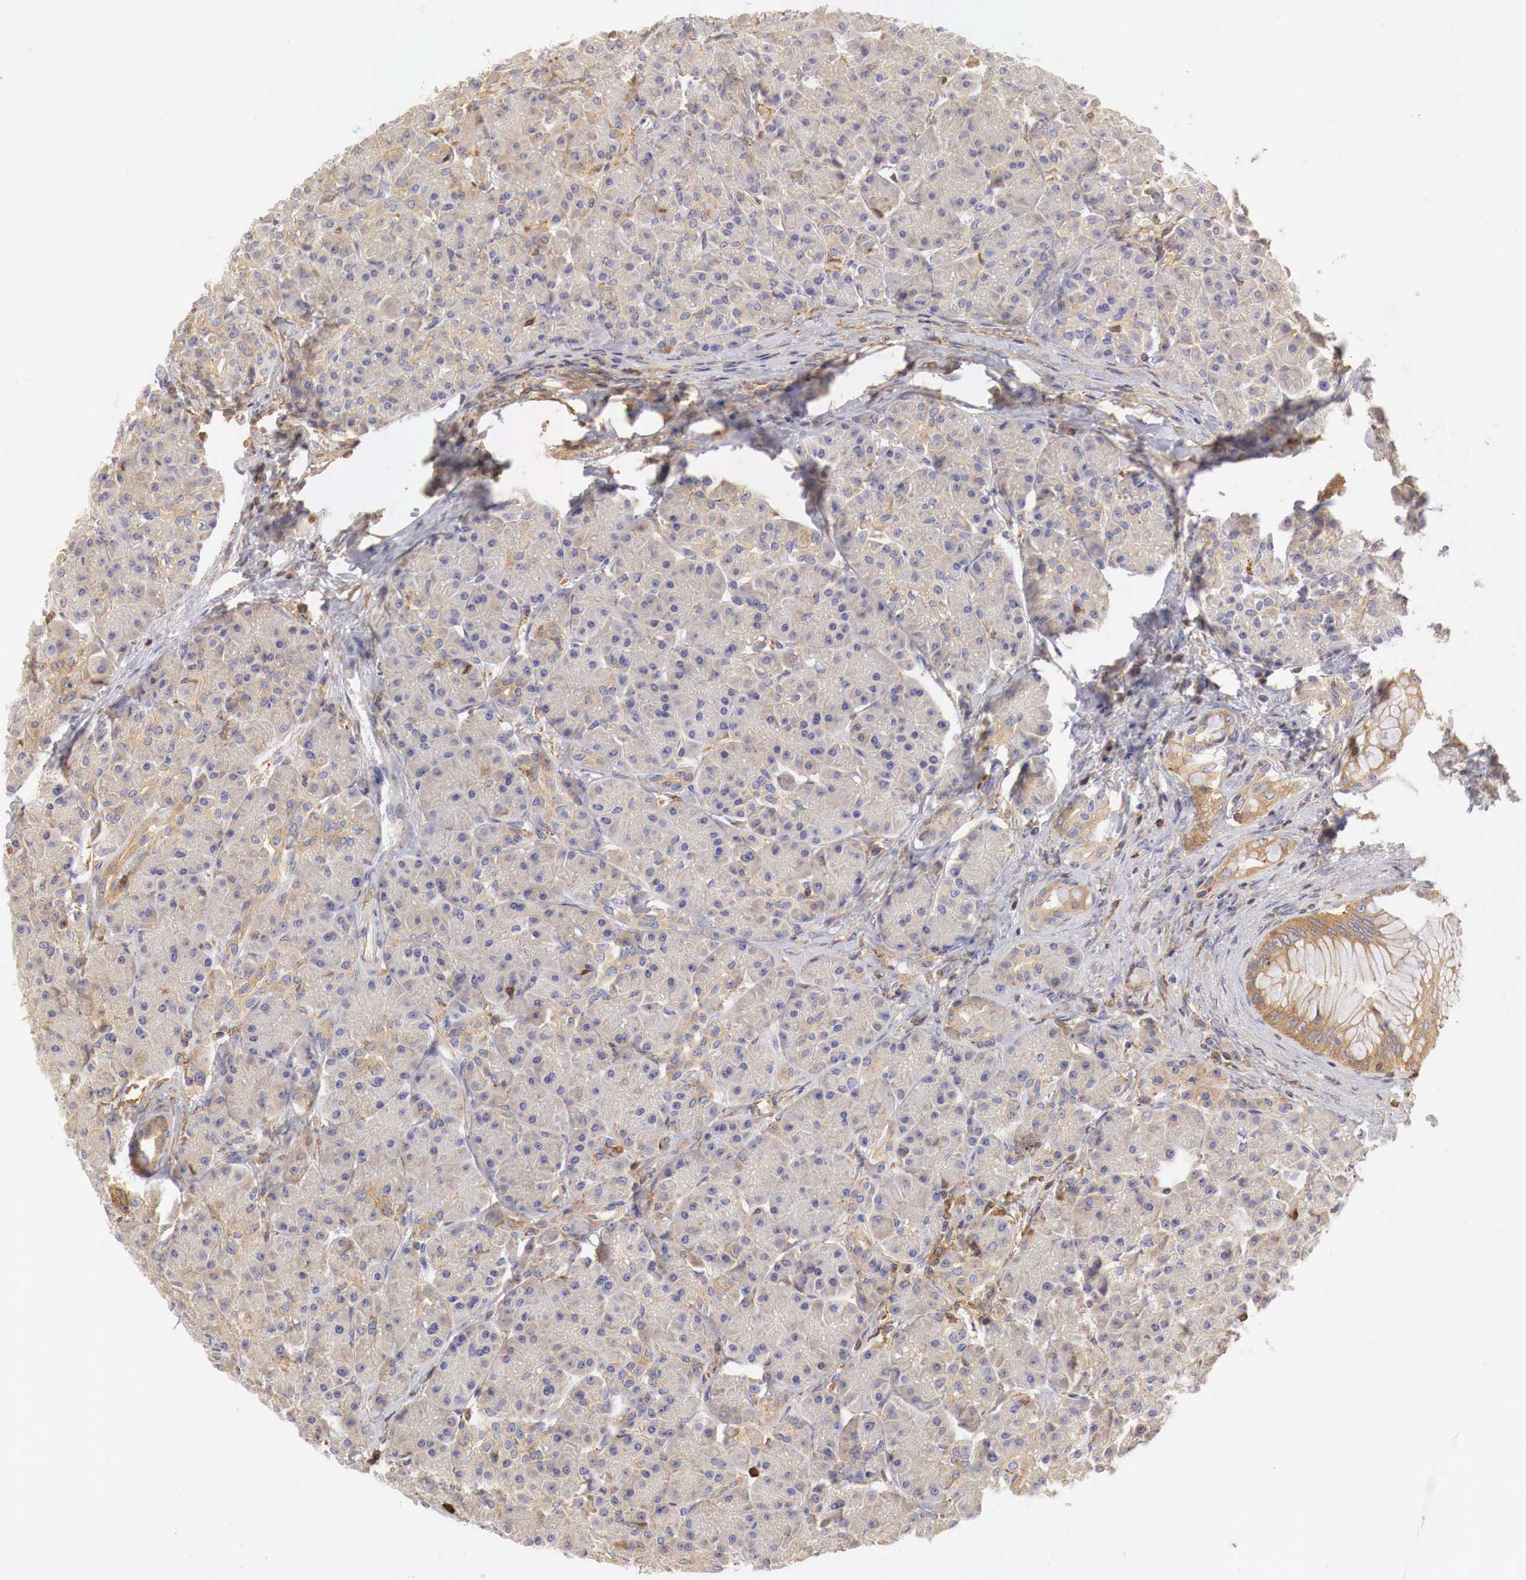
{"staining": {"intensity": "moderate", "quantity": "<25%", "location": "cytoplasmic/membranous"}, "tissue": "pancreas", "cell_type": "Exocrine glandular cells", "image_type": "normal", "snomed": [{"axis": "morphology", "description": "Normal tissue, NOS"}, {"axis": "topography", "description": "Pancreas"}], "caption": "Immunohistochemical staining of normal human pancreas displays <25% levels of moderate cytoplasmic/membranous protein expression in about <25% of exocrine glandular cells.", "gene": "G6PD", "patient": {"sex": "male", "age": 73}}